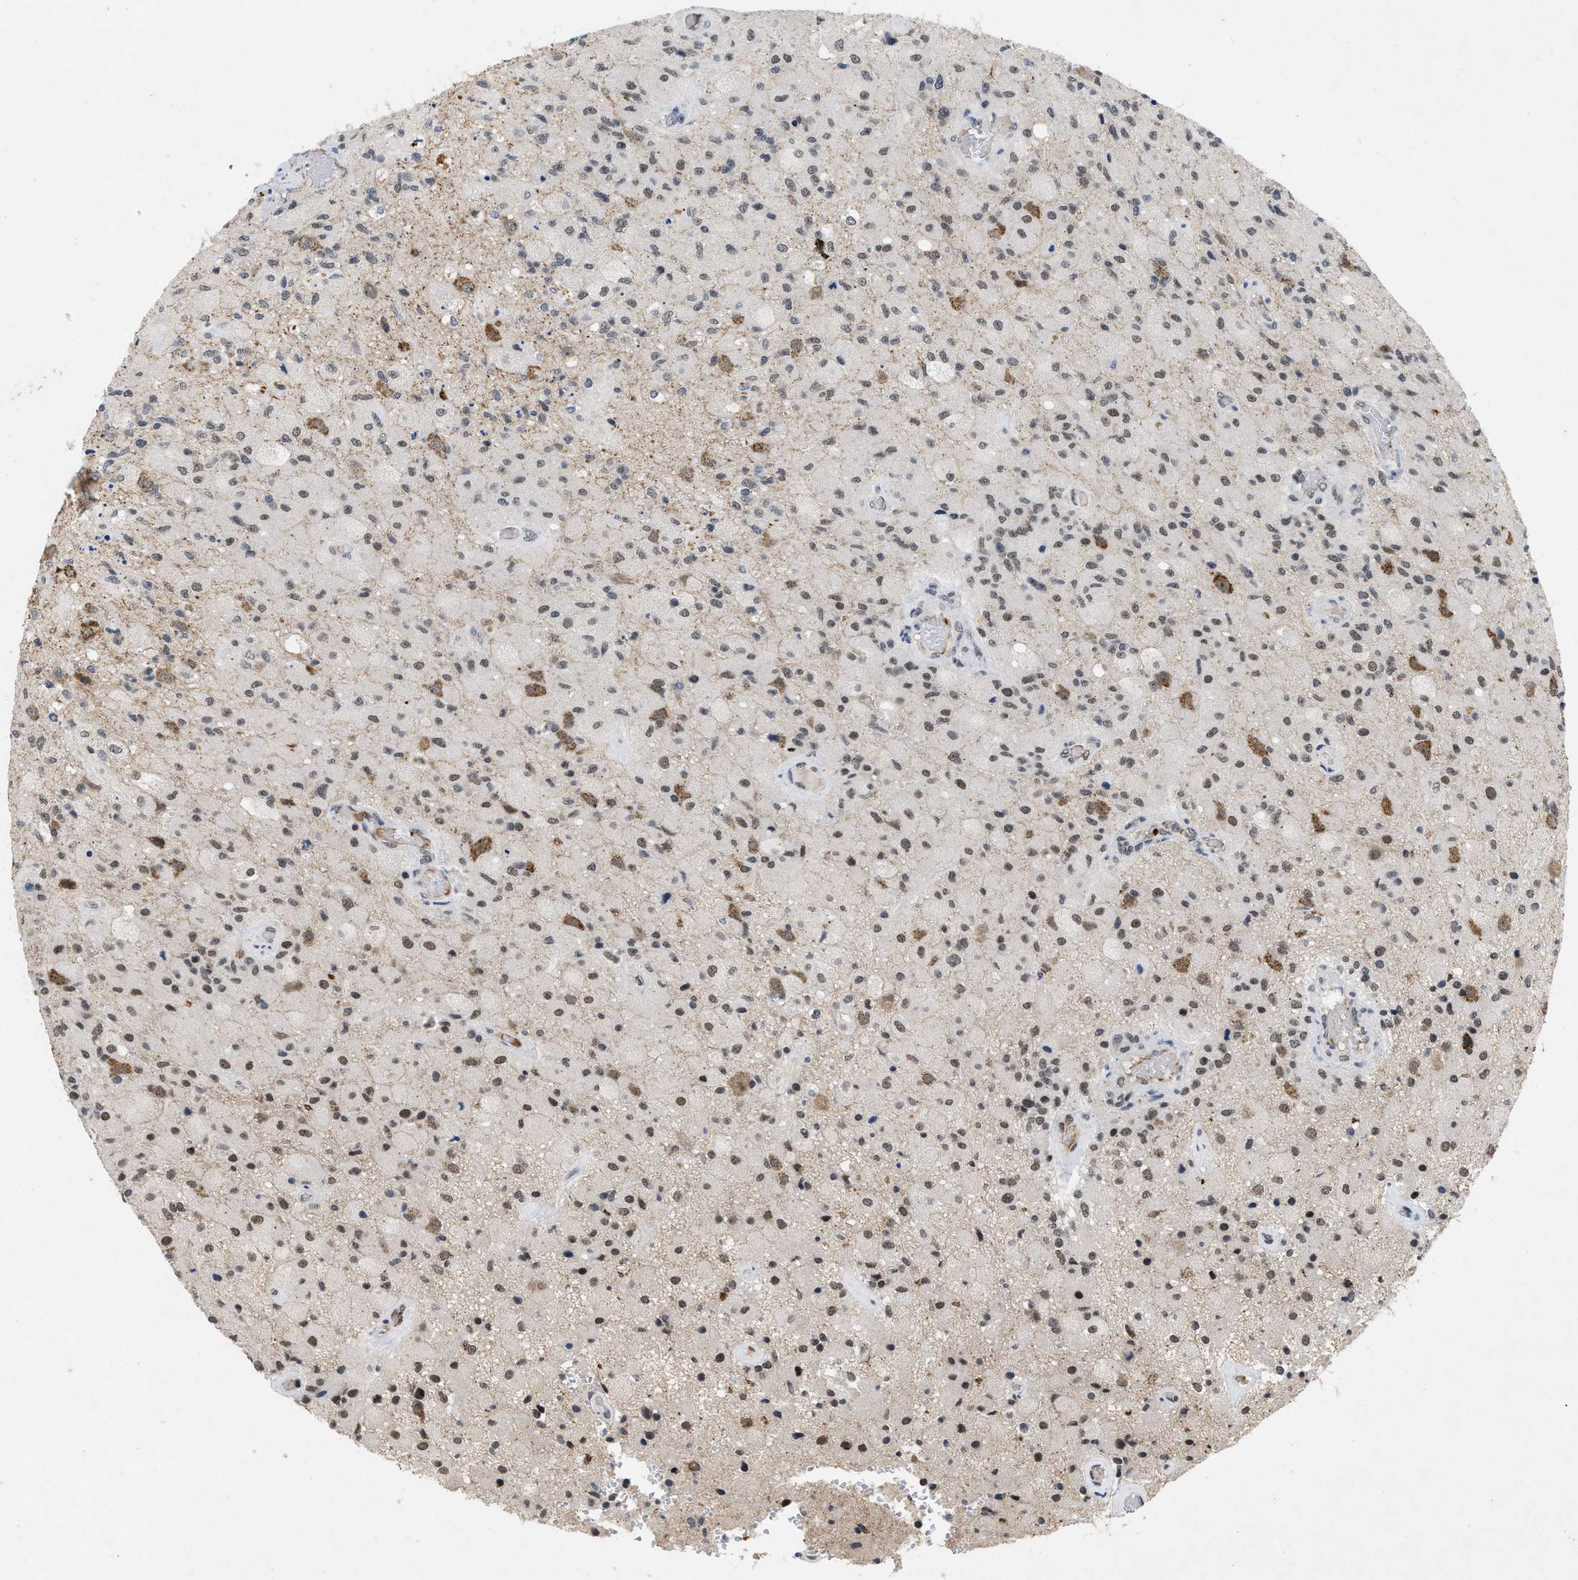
{"staining": {"intensity": "weak", "quantity": ">75%", "location": "nuclear"}, "tissue": "glioma", "cell_type": "Tumor cells", "image_type": "cancer", "snomed": [{"axis": "morphology", "description": "Normal tissue, NOS"}, {"axis": "morphology", "description": "Glioma, malignant, High grade"}, {"axis": "topography", "description": "Cerebral cortex"}], "caption": "This photomicrograph shows immunohistochemistry (IHC) staining of malignant high-grade glioma, with low weak nuclear positivity in about >75% of tumor cells.", "gene": "ZNF346", "patient": {"sex": "male", "age": 77}}